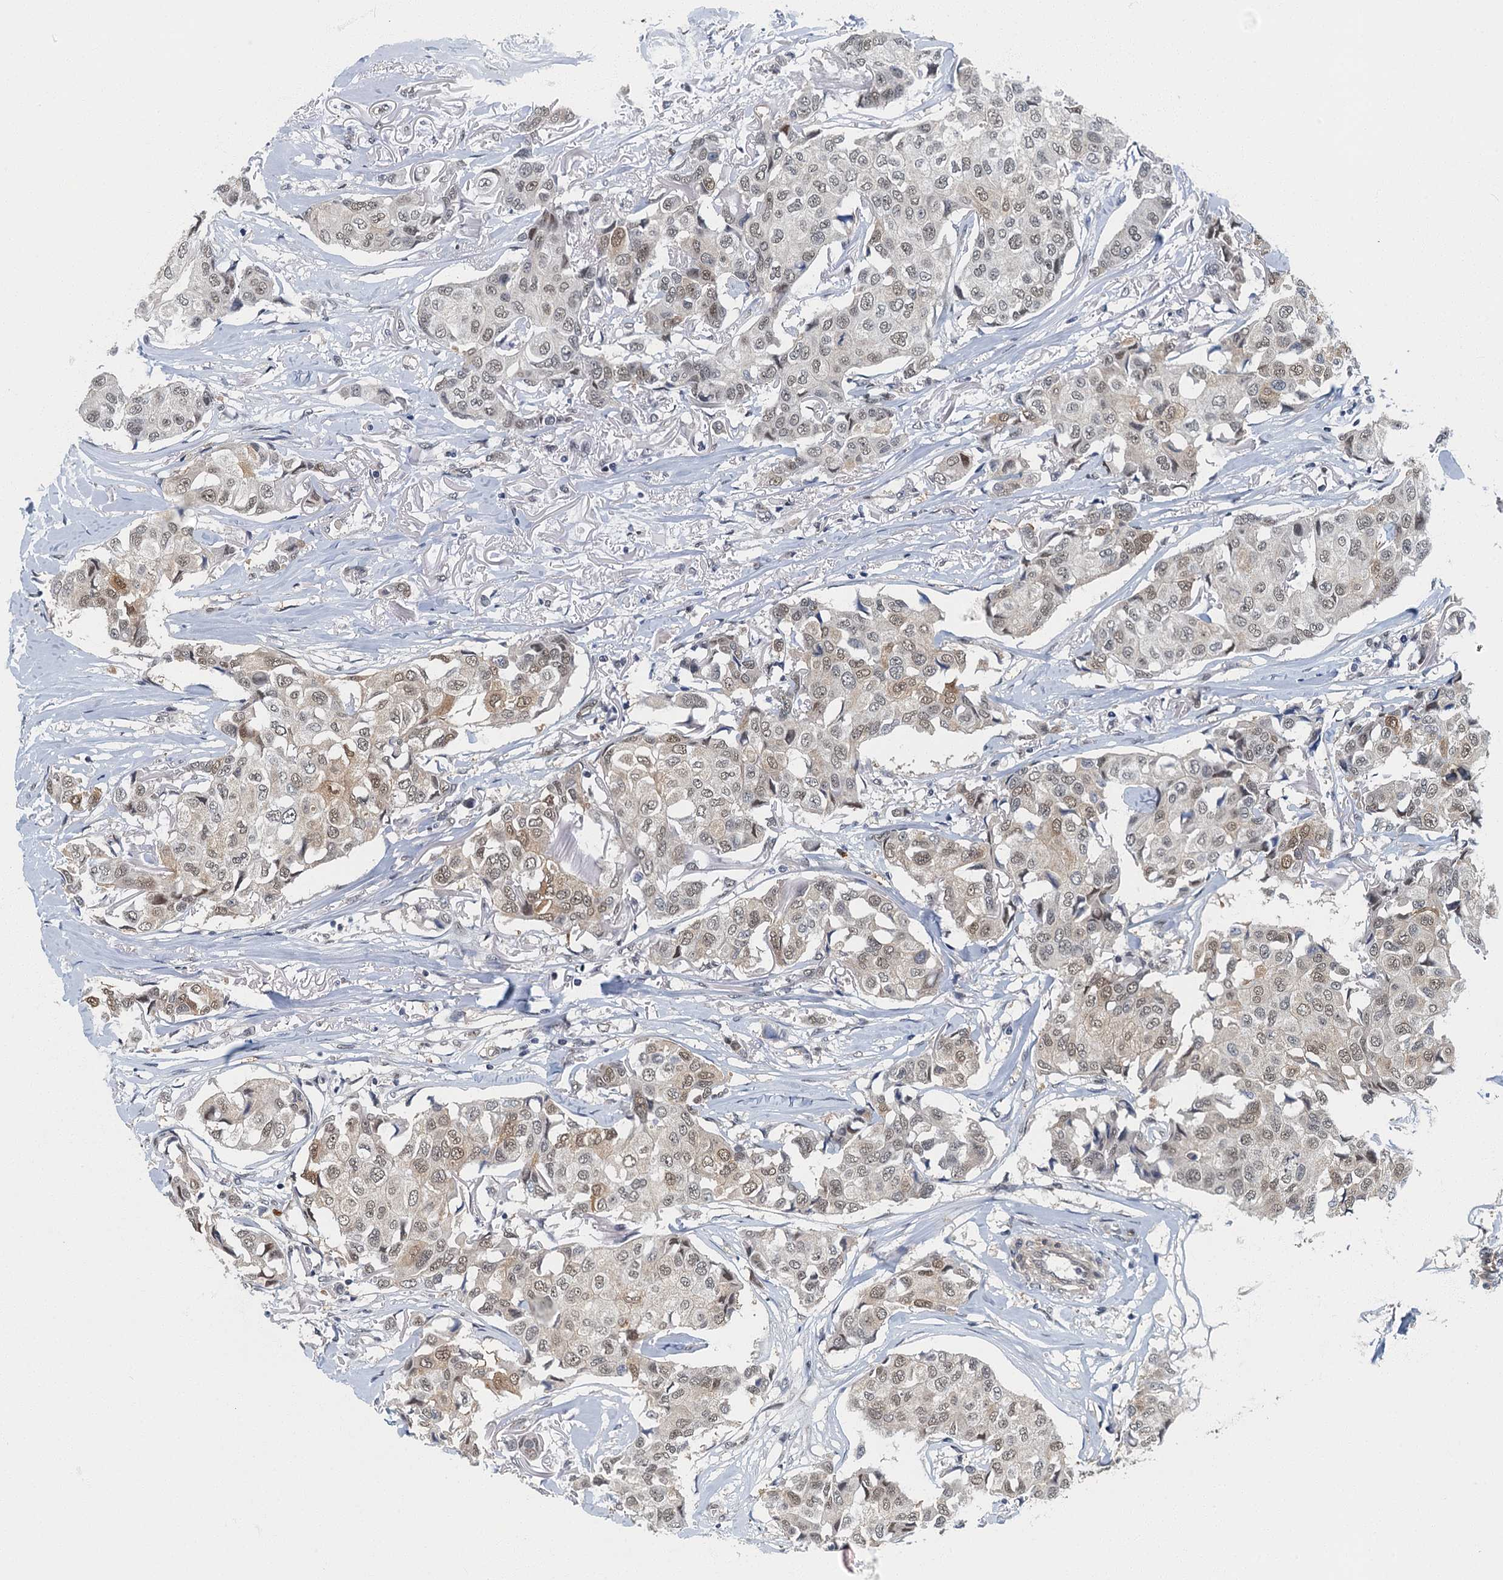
{"staining": {"intensity": "weak", "quantity": ">75%", "location": "nuclear"}, "tissue": "breast cancer", "cell_type": "Tumor cells", "image_type": "cancer", "snomed": [{"axis": "morphology", "description": "Duct carcinoma"}, {"axis": "topography", "description": "Breast"}], "caption": "This photomicrograph exhibits immunohistochemistry (IHC) staining of human breast cancer, with low weak nuclear positivity in approximately >75% of tumor cells.", "gene": "GADL1", "patient": {"sex": "female", "age": 80}}